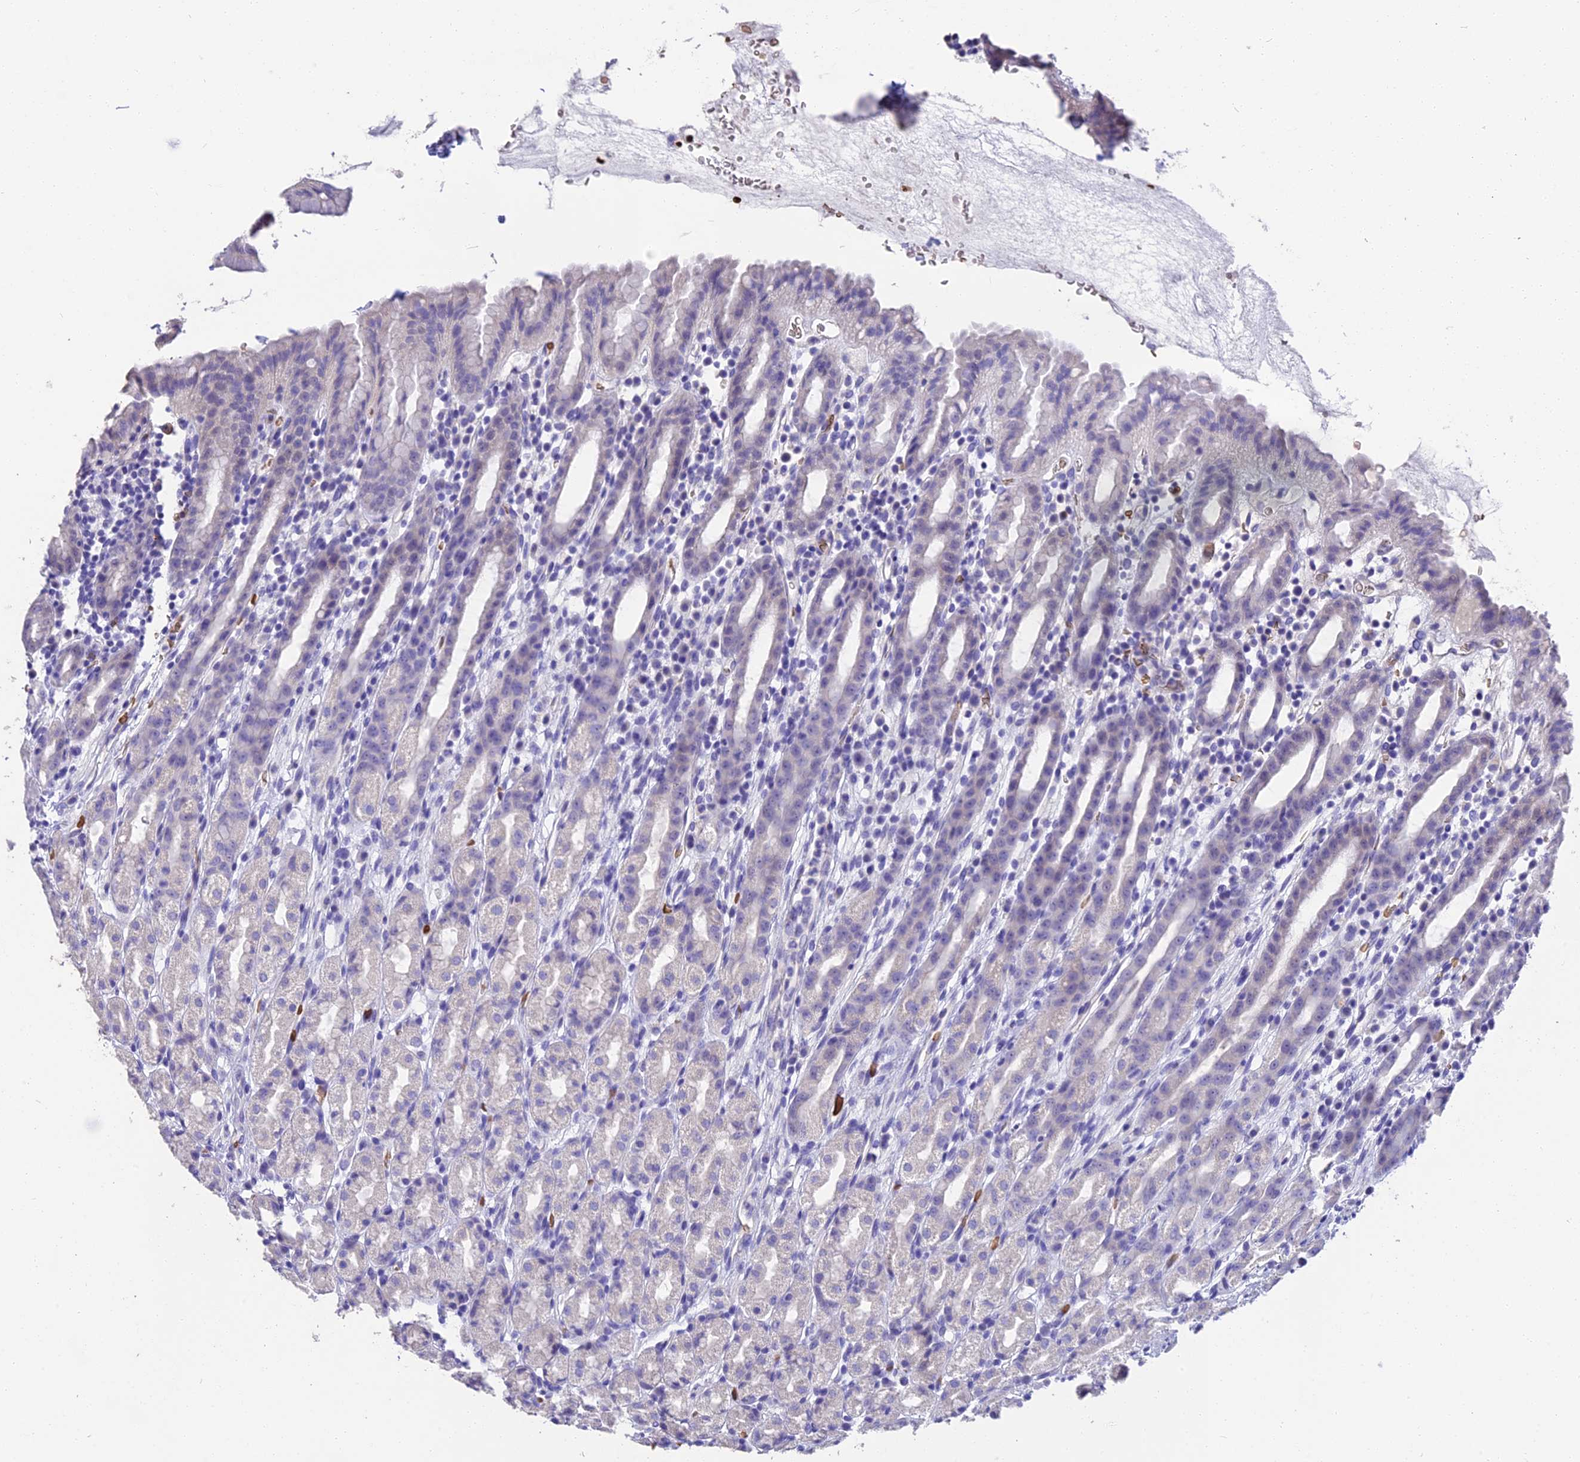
{"staining": {"intensity": "negative", "quantity": "none", "location": "none"}, "tissue": "stomach", "cell_type": "Glandular cells", "image_type": "normal", "snomed": [{"axis": "morphology", "description": "Normal tissue, NOS"}, {"axis": "topography", "description": "Stomach, upper"}], "caption": "Immunohistochemical staining of unremarkable stomach shows no significant staining in glandular cells.", "gene": "TNNC2", "patient": {"sex": "male", "age": 47}}